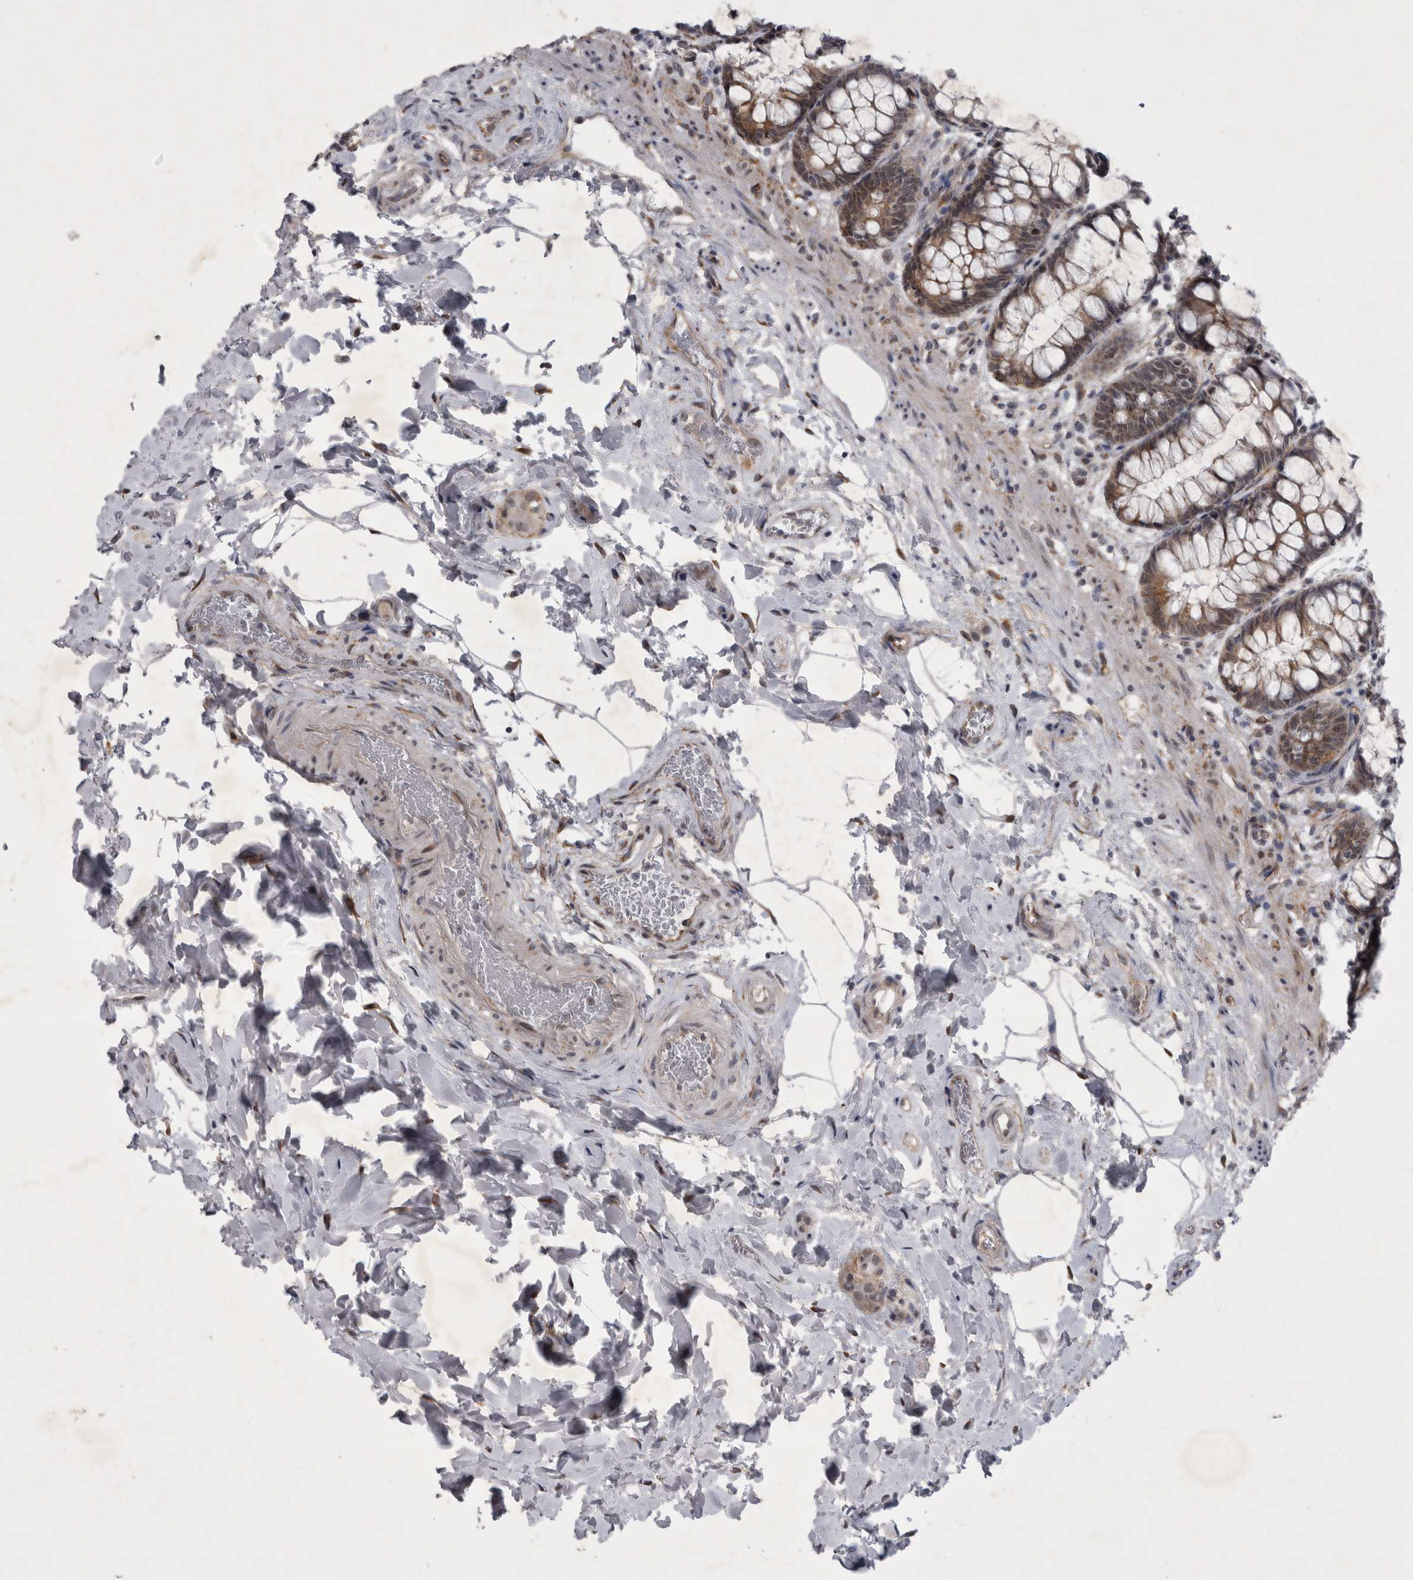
{"staining": {"intensity": "moderate", "quantity": ">75%", "location": "cytoplasmic/membranous"}, "tissue": "rectum", "cell_type": "Glandular cells", "image_type": "normal", "snomed": [{"axis": "morphology", "description": "Normal tissue, NOS"}, {"axis": "topography", "description": "Rectum"}], "caption": "Protein staining of normal rectum shows moderate cytoplasmic/membranous positivity in approximately >75% of glandular cells. Using DAB (brown) and hematoxylin (blue) stains, captured at high magnification using brightfield microscopy.", "gene": "PARP11", "patient": {"sex": "male", "age": 64}}